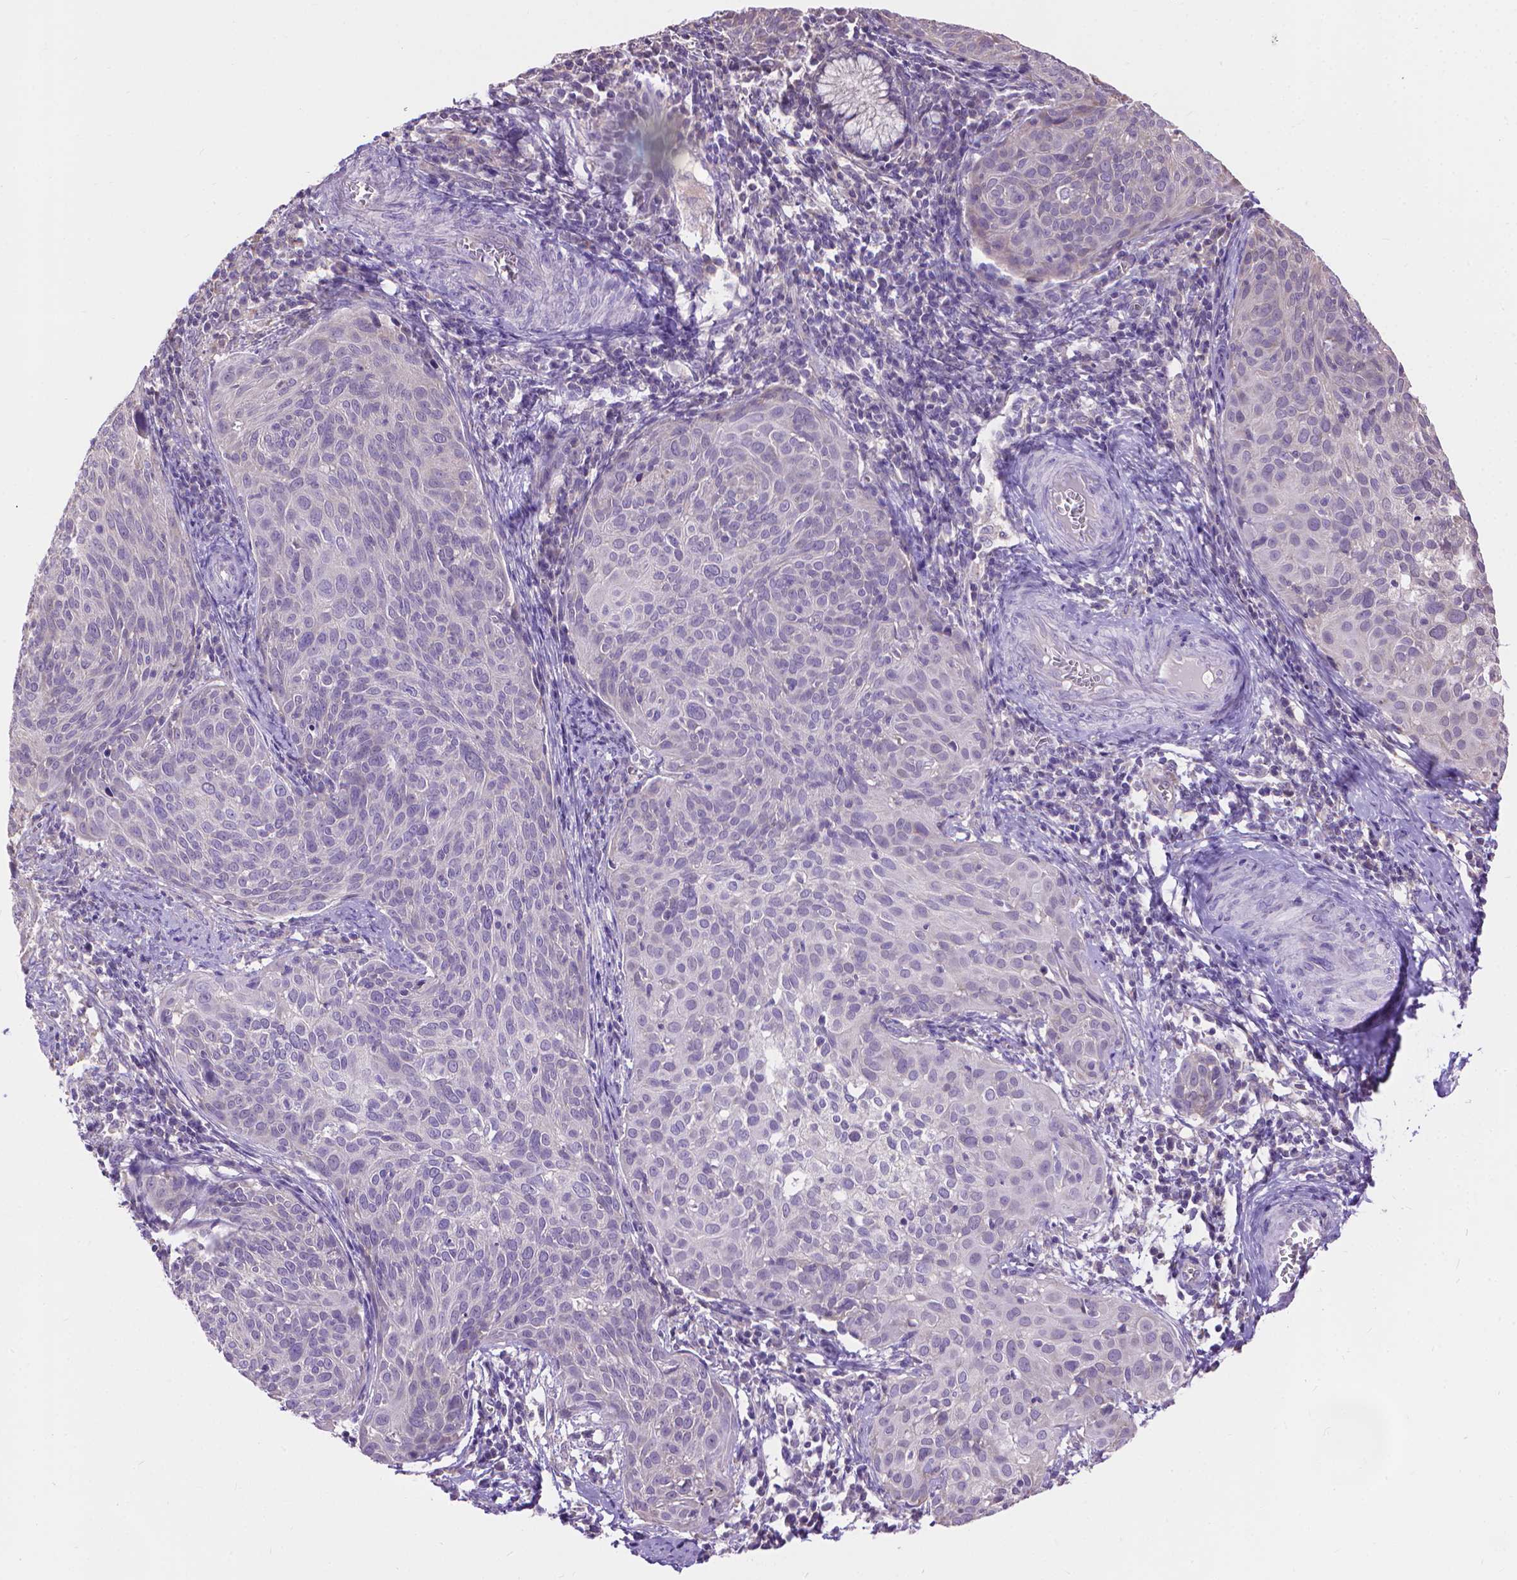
{"staining": {"intensity": "negative", "quantity": "none", "location": "none"}, "tissue": "cervical cancer", "cell_type": "Tumor cells", "image_type": "cancer", "snomed": [{"axis": "morphology", "description": "Squamous cell carcinoma, NOS"}, {"axis": "topography", "description": "Cervix"}], "caption": "Cervical cancer (squamous cell carcinoma) was stained to show a protein in brown. There is no significant expression in tumor cells.", "gene": "SYN1", "patient": {"sex": "female", "age": 39}}